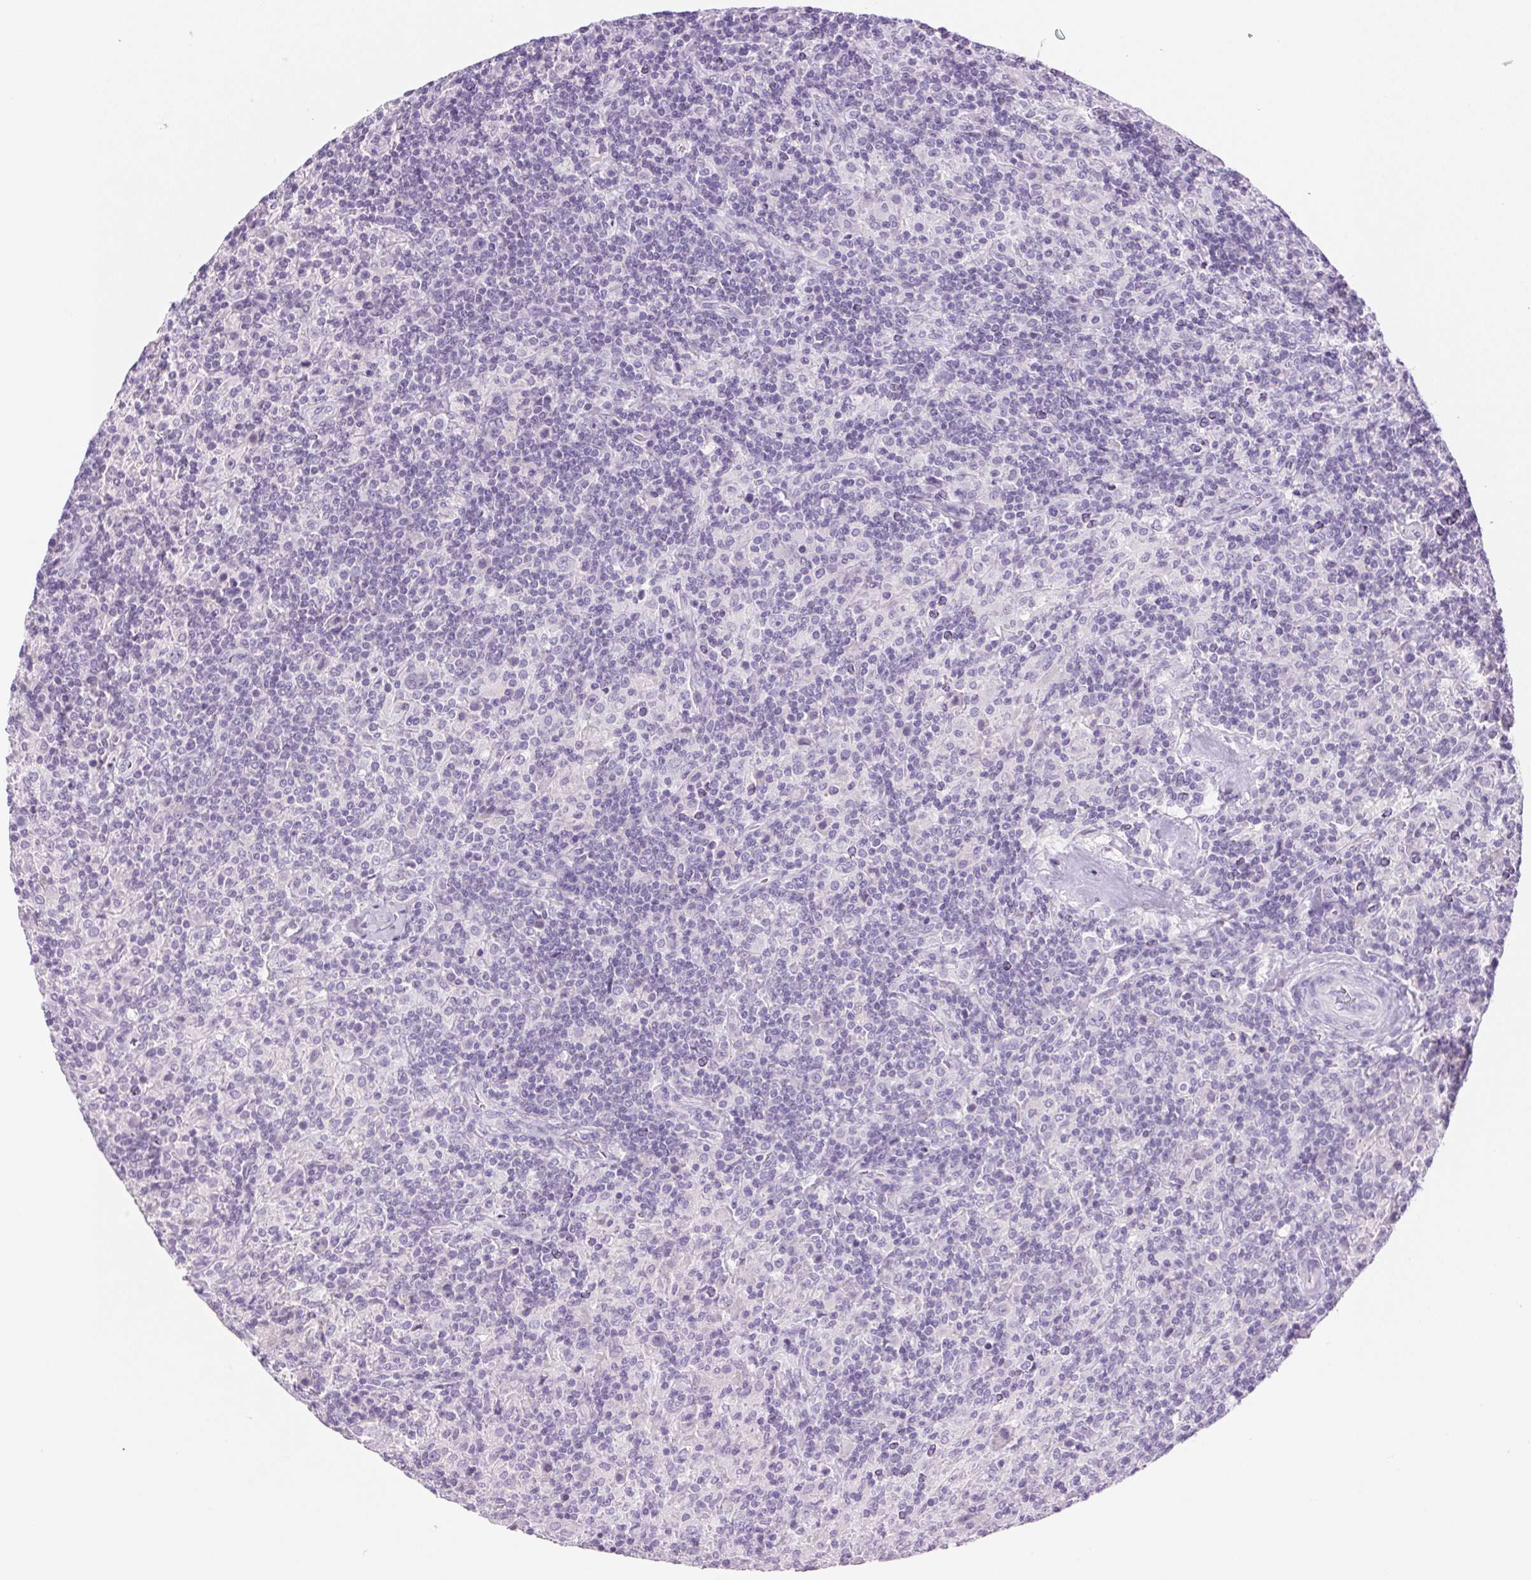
{"staining": {"intensity": "negative", "quantity": "none", "location": "none"}, "tissue": "lymphoma", "cell_type": "Tumor cells", "image_type": "cancer", "snomed": [{"axis": "morphology", "description": "Hodgkin's disease, NOS"}, {"axis": "topography", "description": "Lymph node"}], "caption": "An IHC histopathology image of Hodgkin's disease is shown. There is no staining in tumor cells of Hodgkin's disease. (DAB (3,3'-diaminobenzidine) immunohistochemistry (IHC), high magnification).", "gene": "DHCR24", "patient": {"sex": "male", "age": 70}}